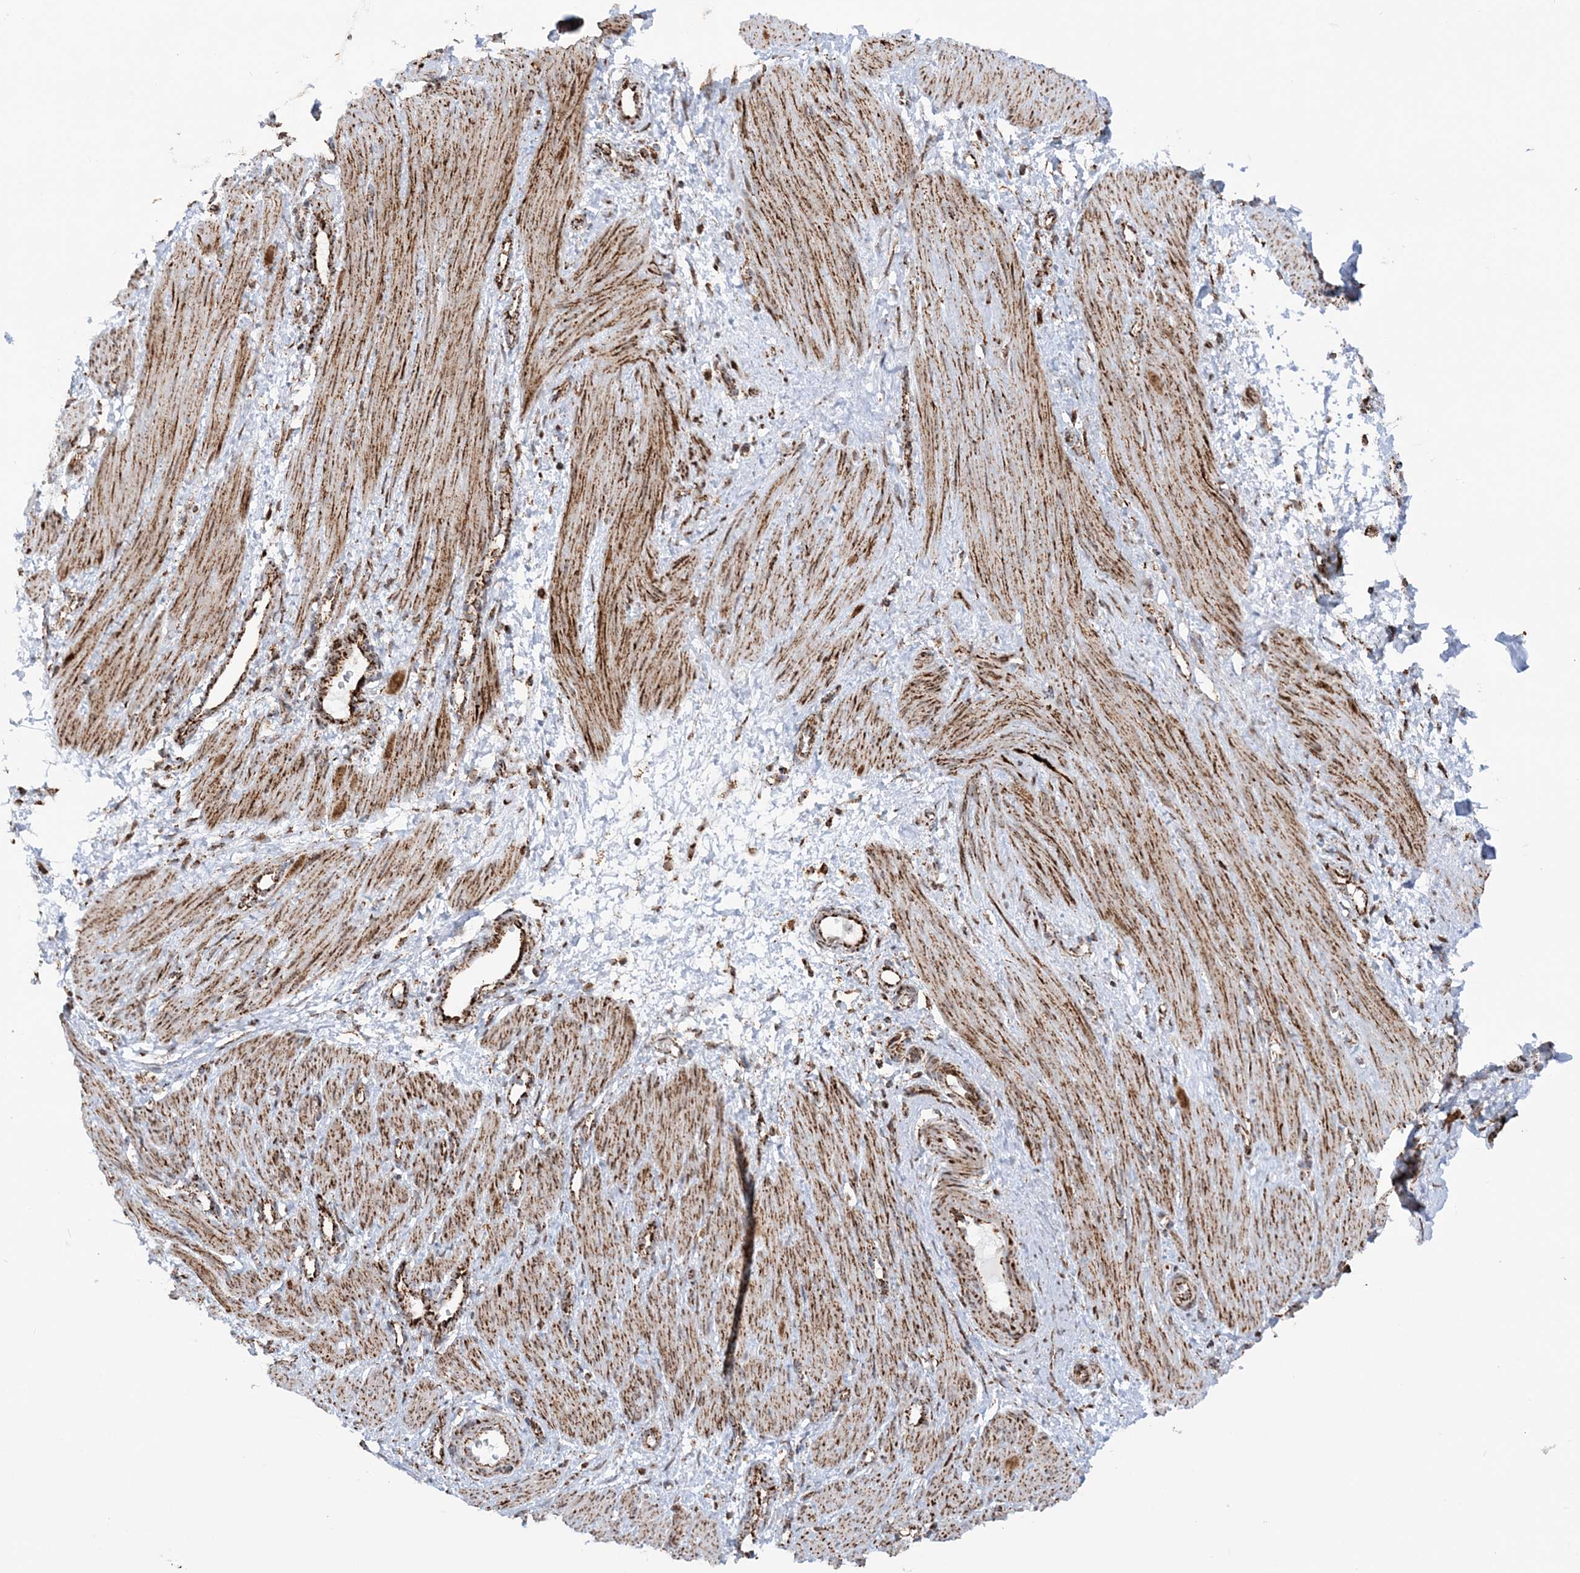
{"staining": {"intensity": "strong", "quantity": ">75%", "location": "cytoplasmic/membranous"}, "tissue": "smooth muscle", "cell_type": "Smooth muscle cells", "image_type": "normal", "snomed": [{"axis": "morphology", "description": "Normal tissue, NOS"}, {"axis": "topography", "description": "Endometrium"}], "caption": "Brown immunohistochemical staining in benign human smooth muscle exhibits strong cytoplasmic/membranous positivity in about >75% of smooth muscle cells.", "gene": "CRY2", "patient": {"sex": "female", "age": 33}}